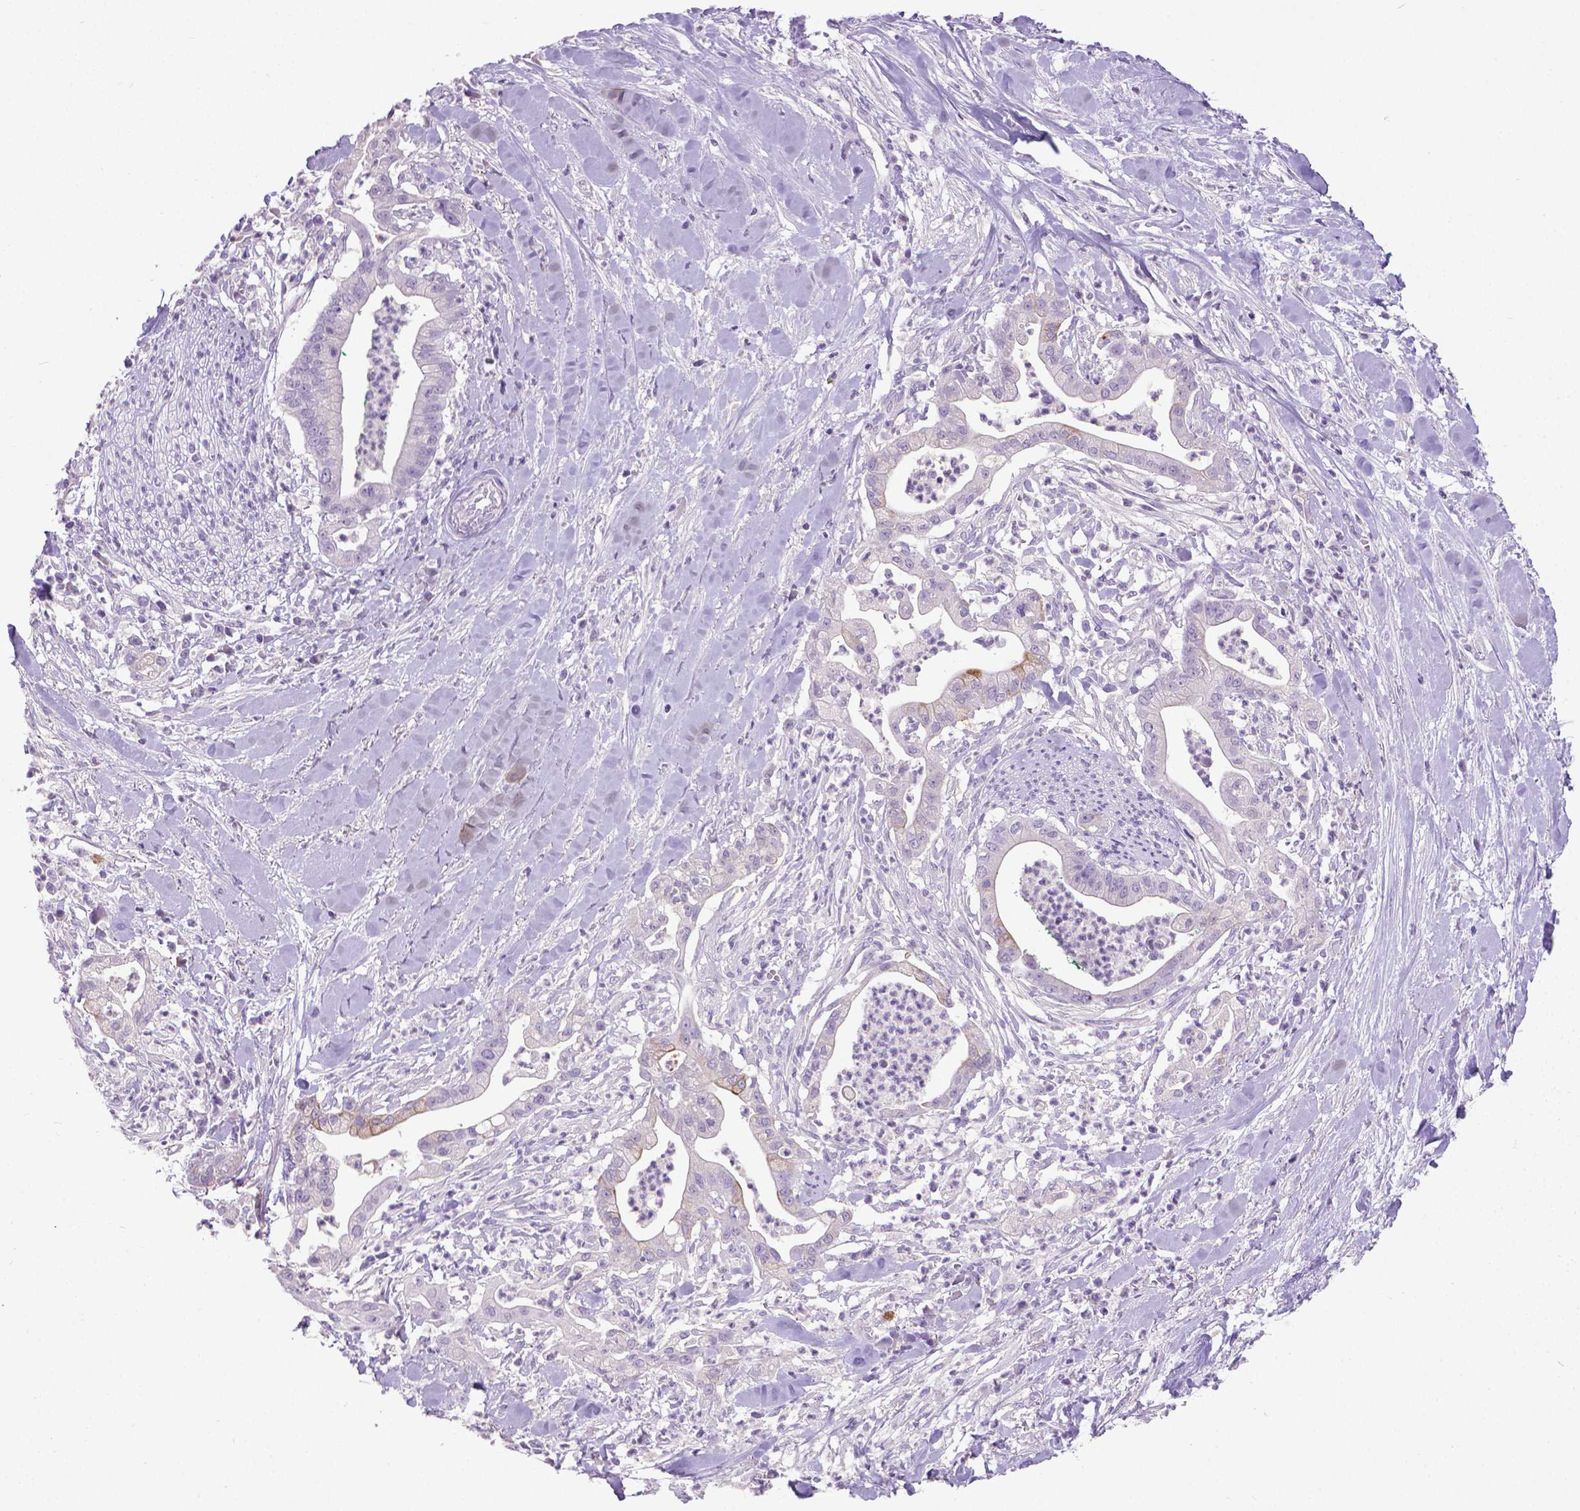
{"staining": {"intensity": "negative", "quantity": "none", "location": "none"}, "tissue": "pancreatic cancer", "cell_type": "Tumor cells", "image_type": "cancer", "snomed": [{"axis": "morphology", "description": "Normal tissue, NOS"}, {"axis": "morphology", "description": "Adenocarcinoma, NOS"}, {"axis": "topography", "description": "Lymph node"}, {"axis": "topography", "description": "Pancreas"}], "caption": "Immunohistochemistry (IHC) image of neoplastic tissue: human pancreatic adenocarcinoma stained with DAB (3,3'-diaminobenzidine) displays no significant protein expression in tumor cells.", "gene": "KRT5", "patient": {"sex": "female", "age": 58}}